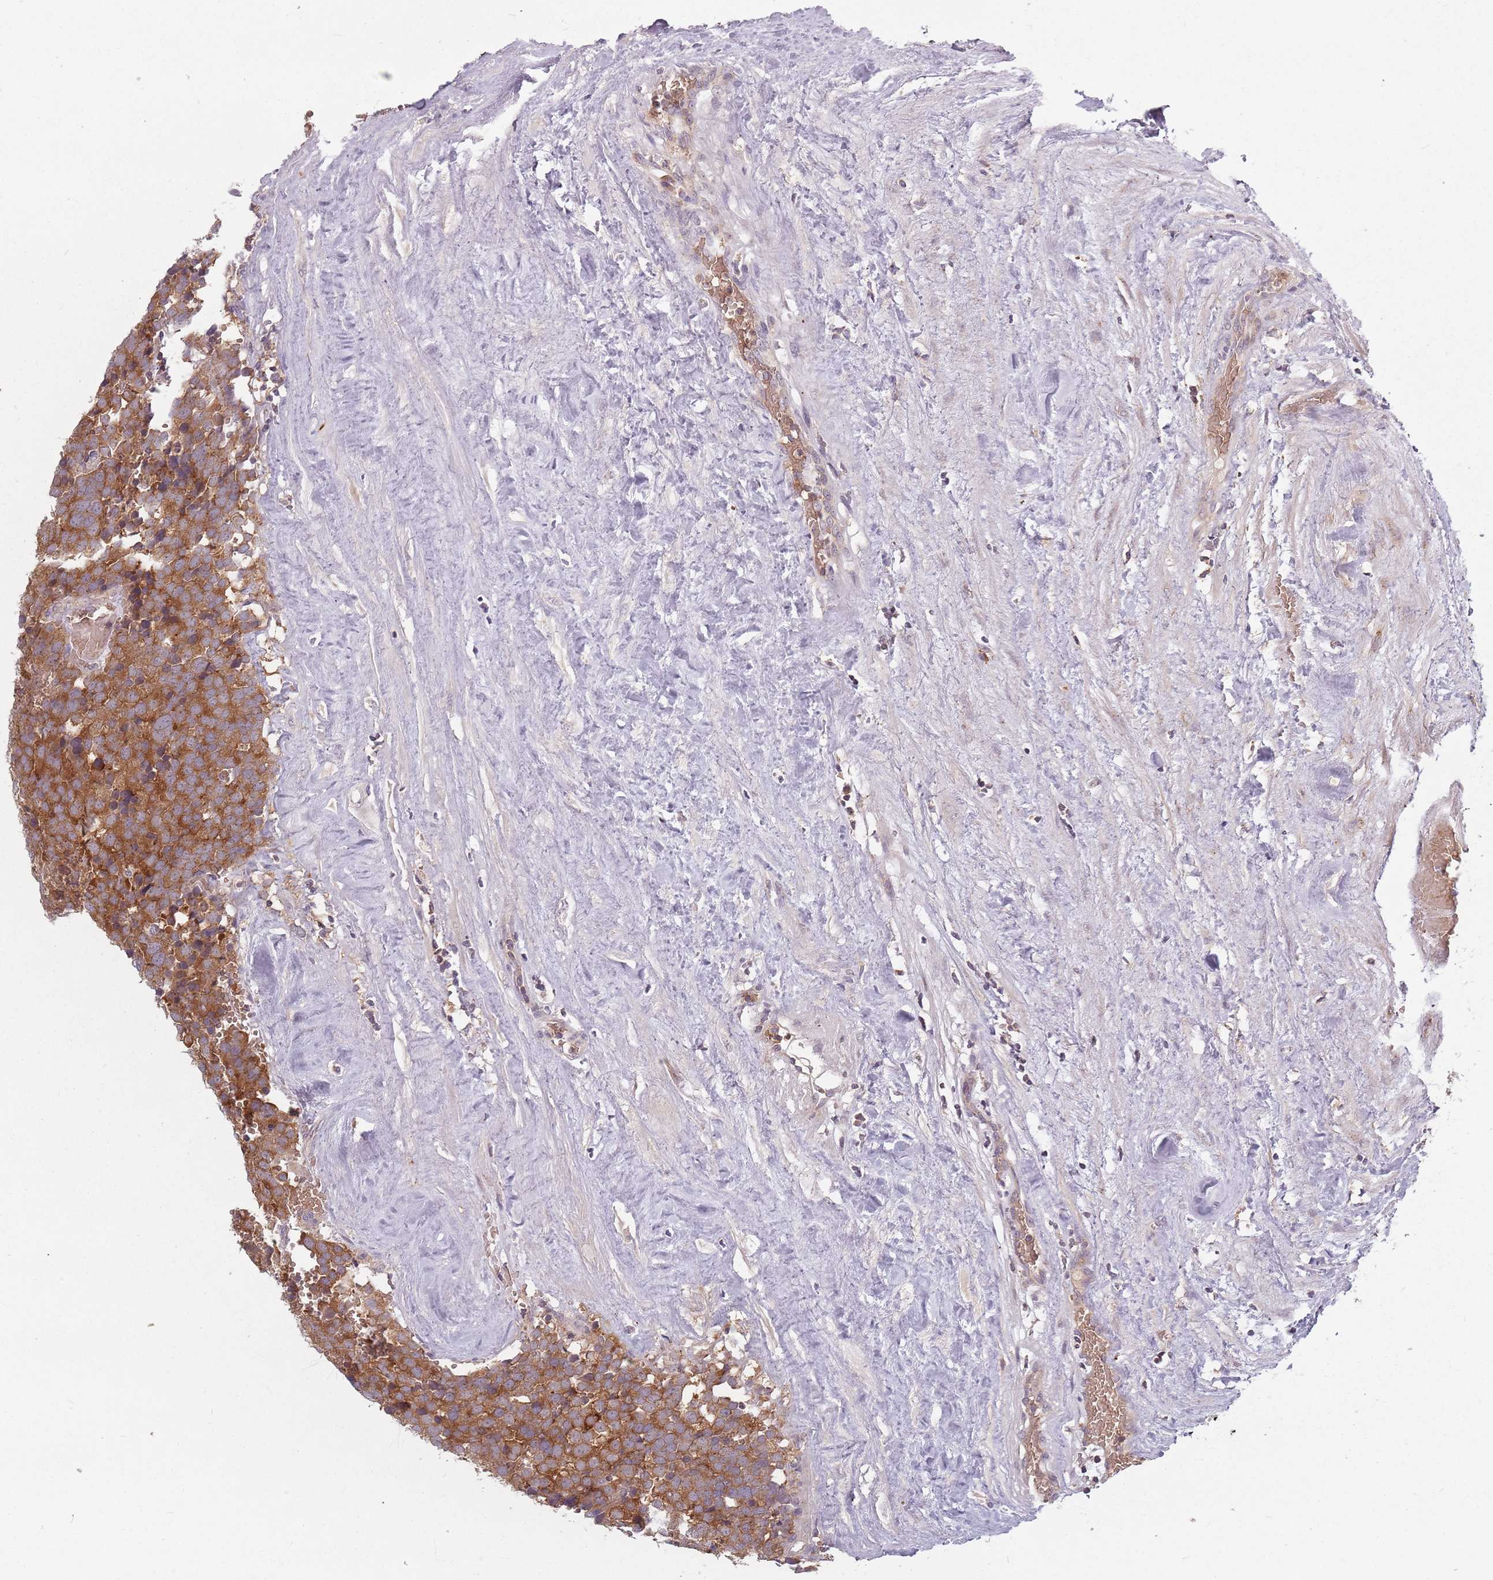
{"staining": {"intensity": "moderate", "quantity": ">75%", "location": "cytoplasmic/membranous"}, "tissue": "testis cancer", "cell_type": "Tumor cells", "image_type": "cancer", "snomed": [{"axis": "morphology", "description": "Seminoma, NOS"}, {"axis": "topography", "description": "Testis"}], "caption": "Testis seminoma stained with a brown dye shows moderate cytoplasmic/membranous positive staining in approximately >75% of tumor cells.", "gene": "ASB13", "patient": {"sex": "male", "age": 71}}